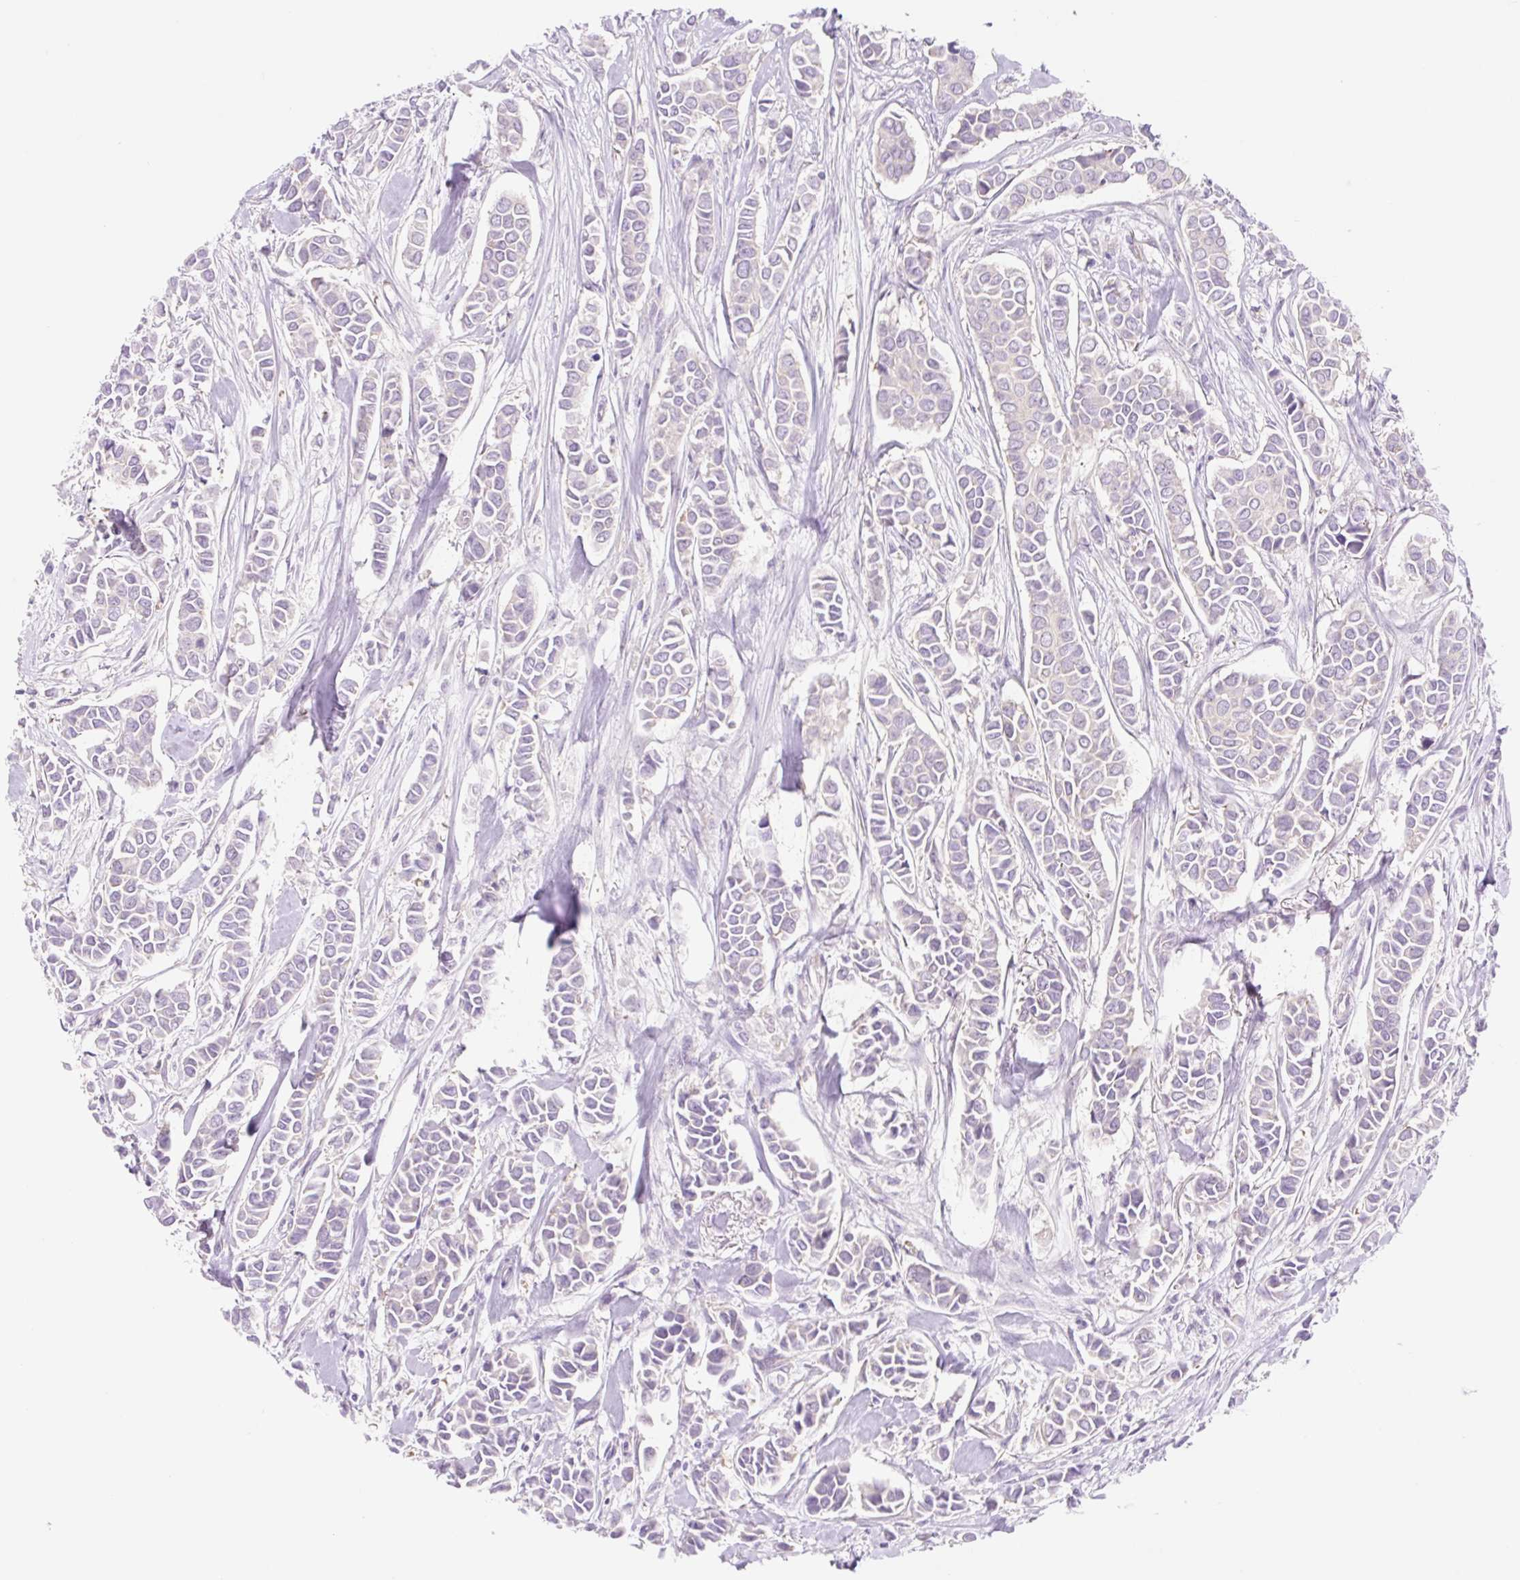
{"staining": {"intensity": "negative", "quantity": "none", "location": "none"}, "tissue": "breast cancer", "cell_type": "Tumor cells", "image_type": "cancer", "snomed": [{"axis": "morphology", "description": "Duct carcinoma"}, {"axis": "topography", "description": "Breast"}], "caption": "This micrograph is of breast cancer (invasive ductal carcinoma) stained with IHC to label a protein in brown with the nuclei are counter-stained blue. There is no expression in tumor cells. (DAB (3,3'-diaminobenzidine) immunohistochemistry (IHC) with hematoxylin counter stain).", "gene": "CELF6", "patient": {"sex": "female", "age": 84}}